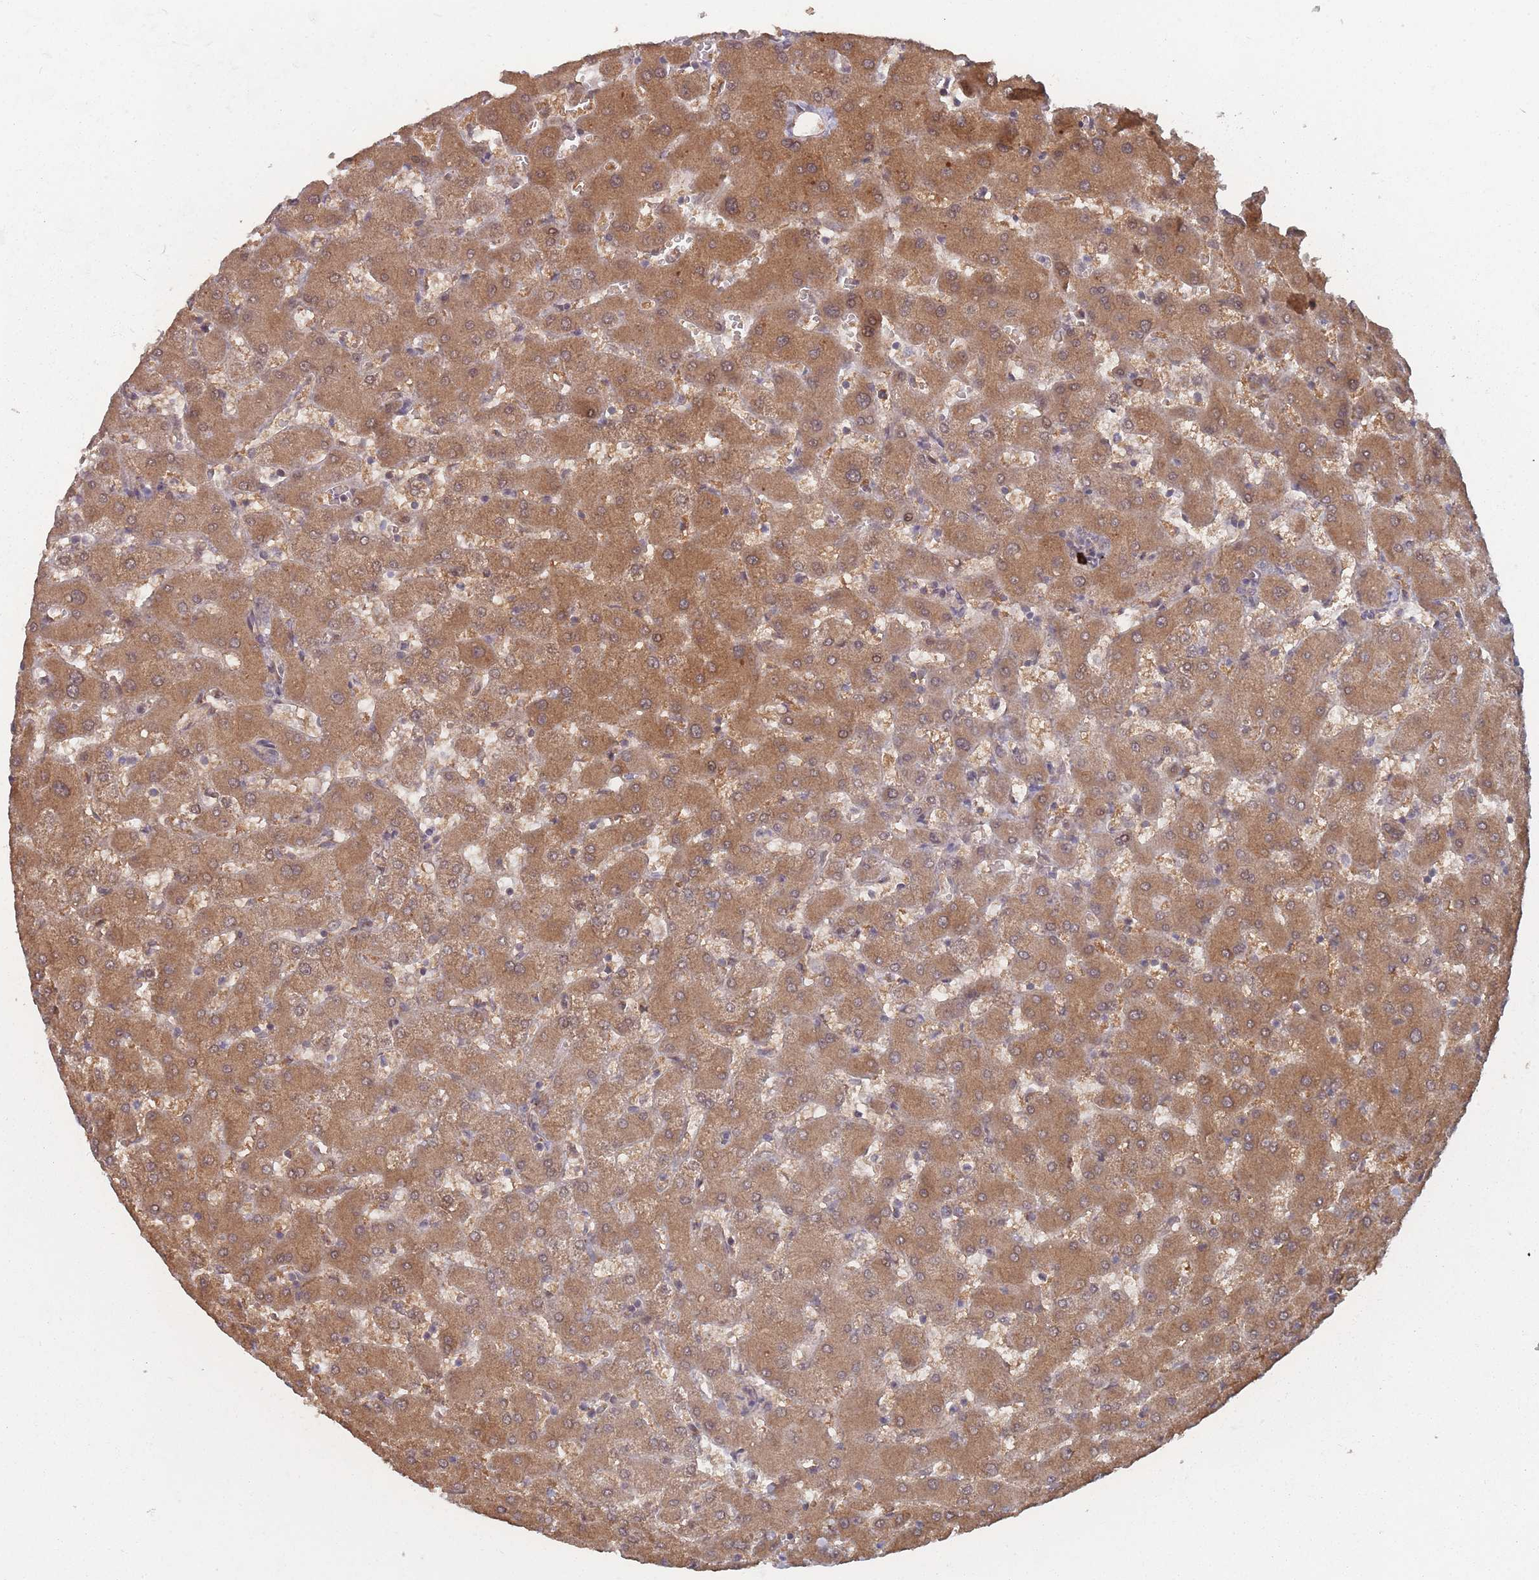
{"staining": {"intensity": "negative", "quantity": "none", "location": "none"}, "tissue": "liver", "cell_type": "Cholangiocytes", "image_type": "normal", "snomed": [{"axis": "morphology", "description": "Normal tissue, NOS"}, {"axis": "topography", "description": "Liver"}], "caption": "Histopathology image shows no significant protein positivity in cholangiocytes of benign liver.", "gene": "CNTRL", "patient": {"sex": "female", "age": 63}}